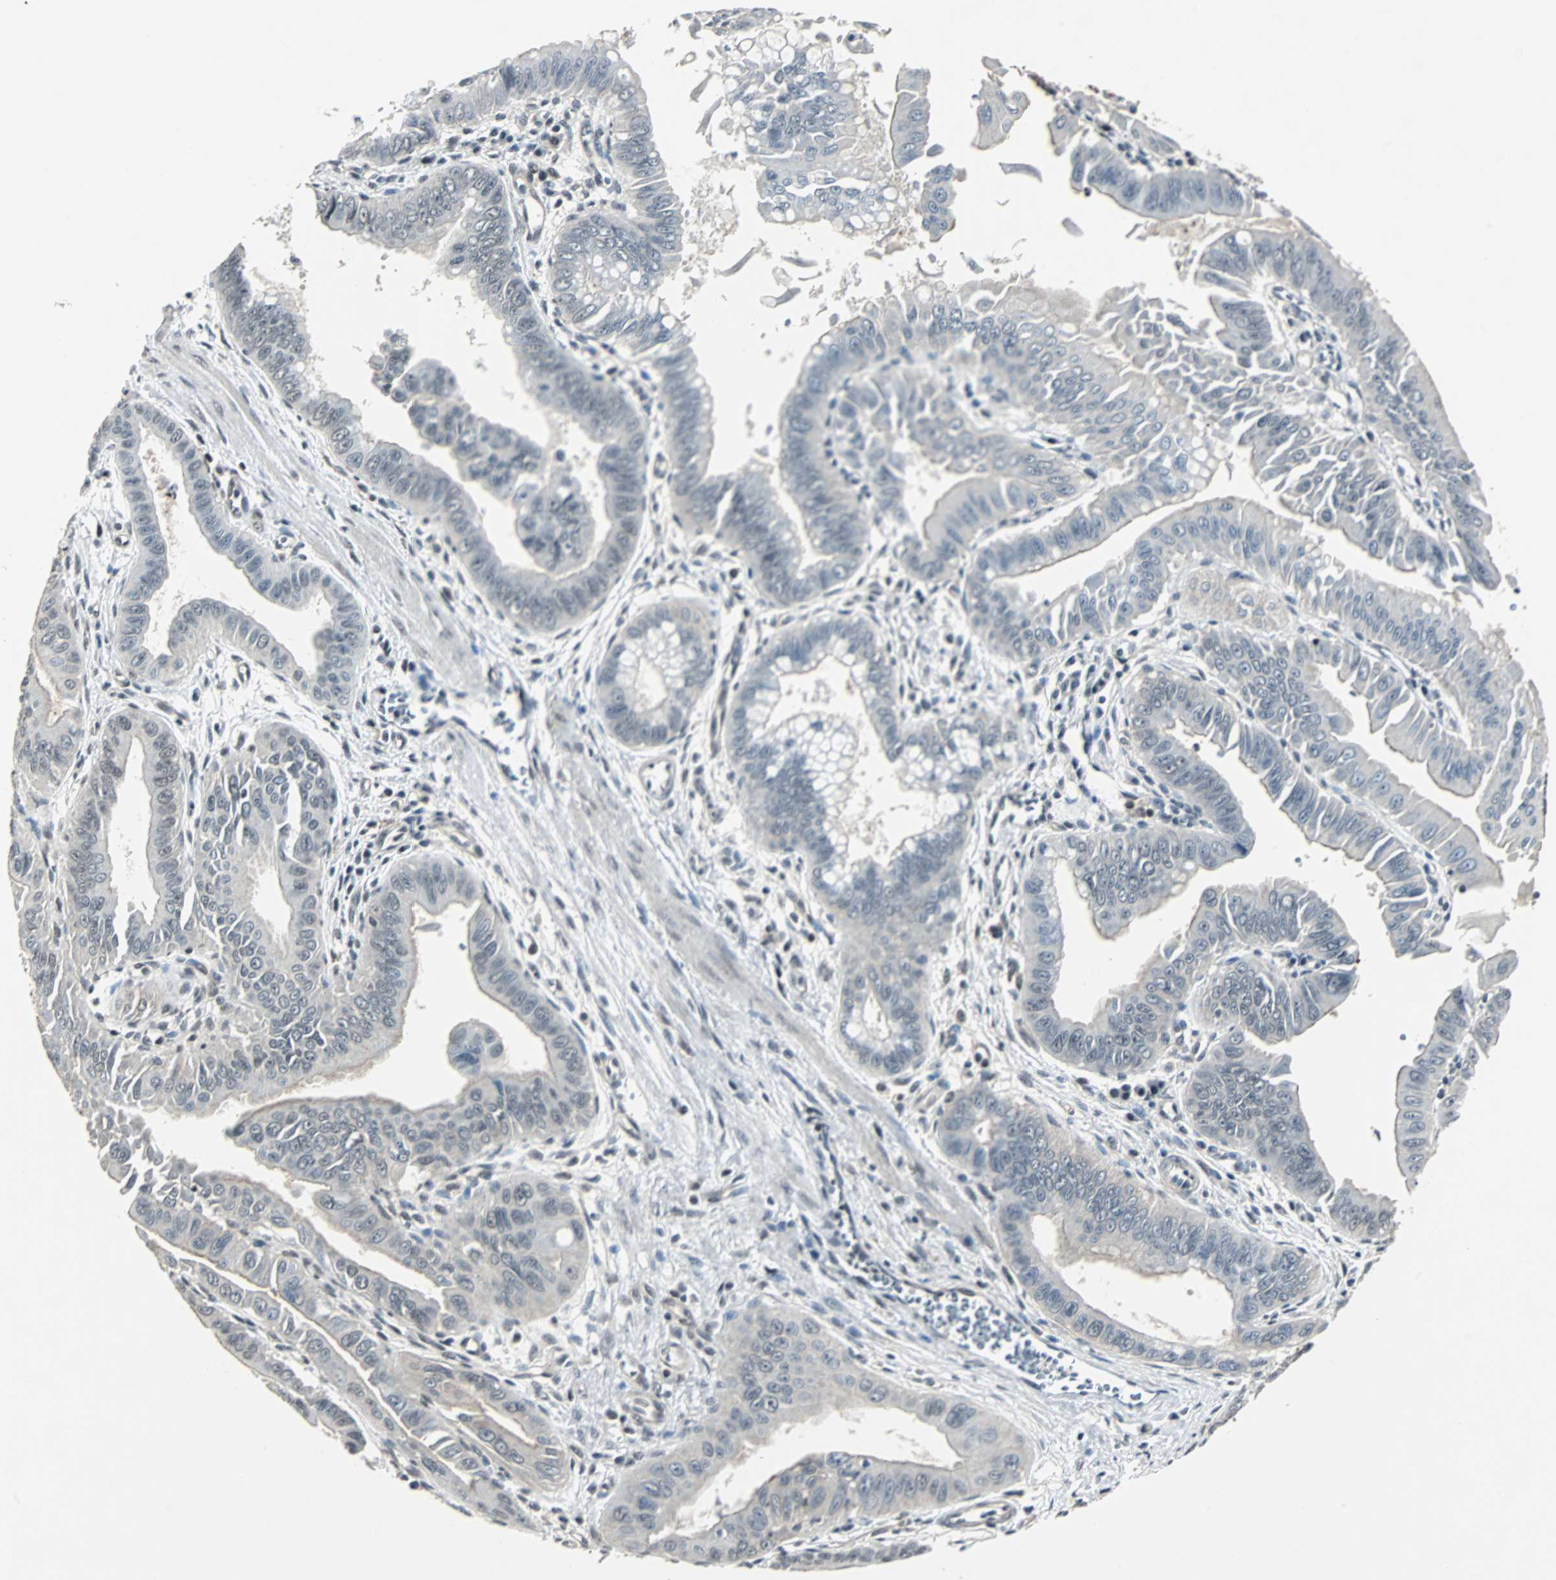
{"staining": {"intensity": "moderate", "quantity": "25%-75%", "location": "cytoplasmic/membranous"}, "tissue": "pancreatic cancer", "cell_type": "Tumor cells", "image_type": "cancer", "snomed": [{"axis": "morphology", "description": "Normal tissue, NOS"}, {"axis": "topography", "description": "Lymph node"}], "caption": "The micrograph exhibits immunohistochemical staining of pancreatic cancer. There is moderate cytoplasmic/membranous staining is present in about 25%-75% of tumor cells.", "gene": "MKX", "patient": {"sex": "male", "age": 50}}